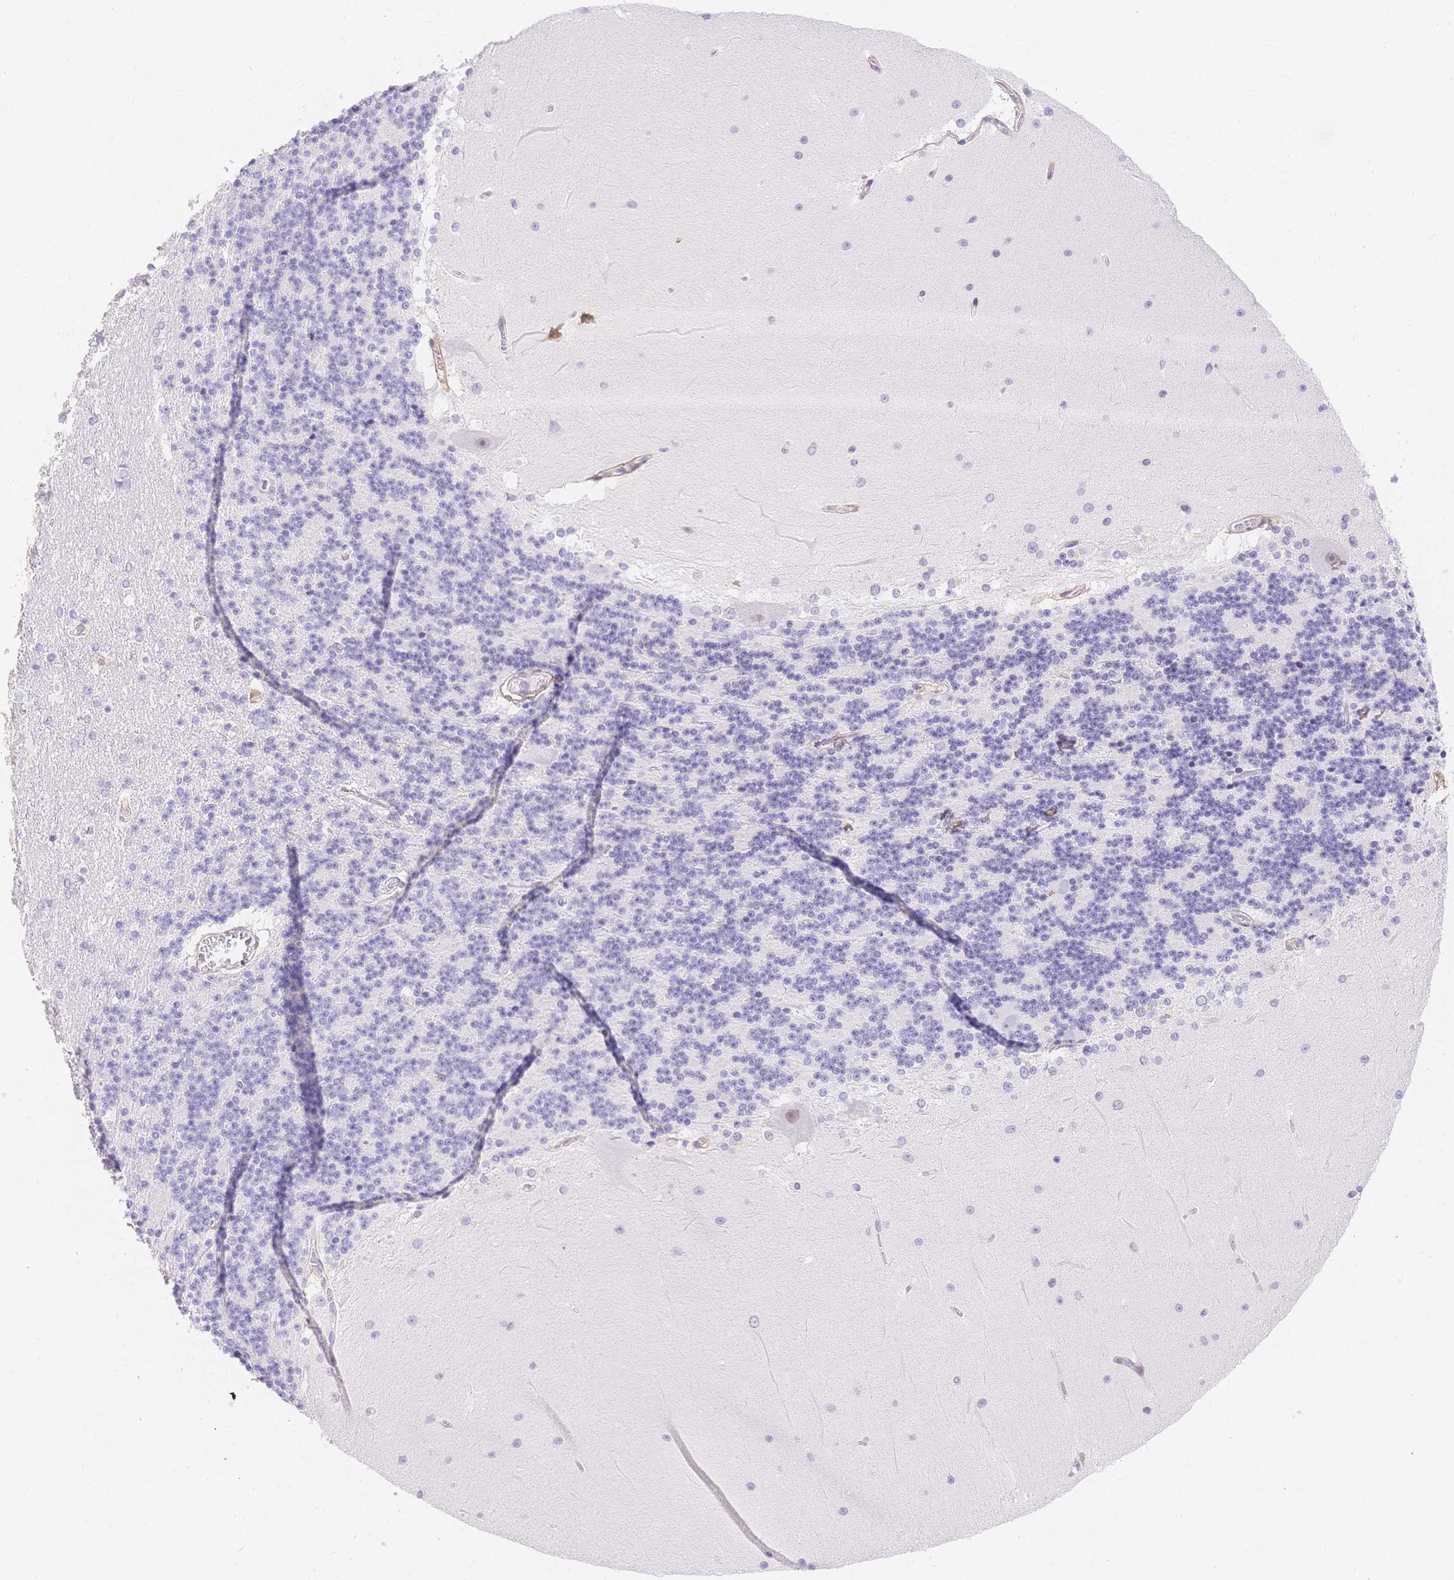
{"staining": {"intensity": "negative", "quantity": "none", "location": "none"}, "tissue": "cerebellum", "cell_type": "Cells in granular layer", "image_type": "normal", "snomed": [{"axis": "morphology", "description": "Normal tissue, NOS"}, {"axis": "topography", "description": "Cerebellum"}], "caption": "IHC of unremarkable cerebellum displays no staining in cells in granular layer.", "gene": "PDZD2", "patient": {"sex": "female", "age": 19}}